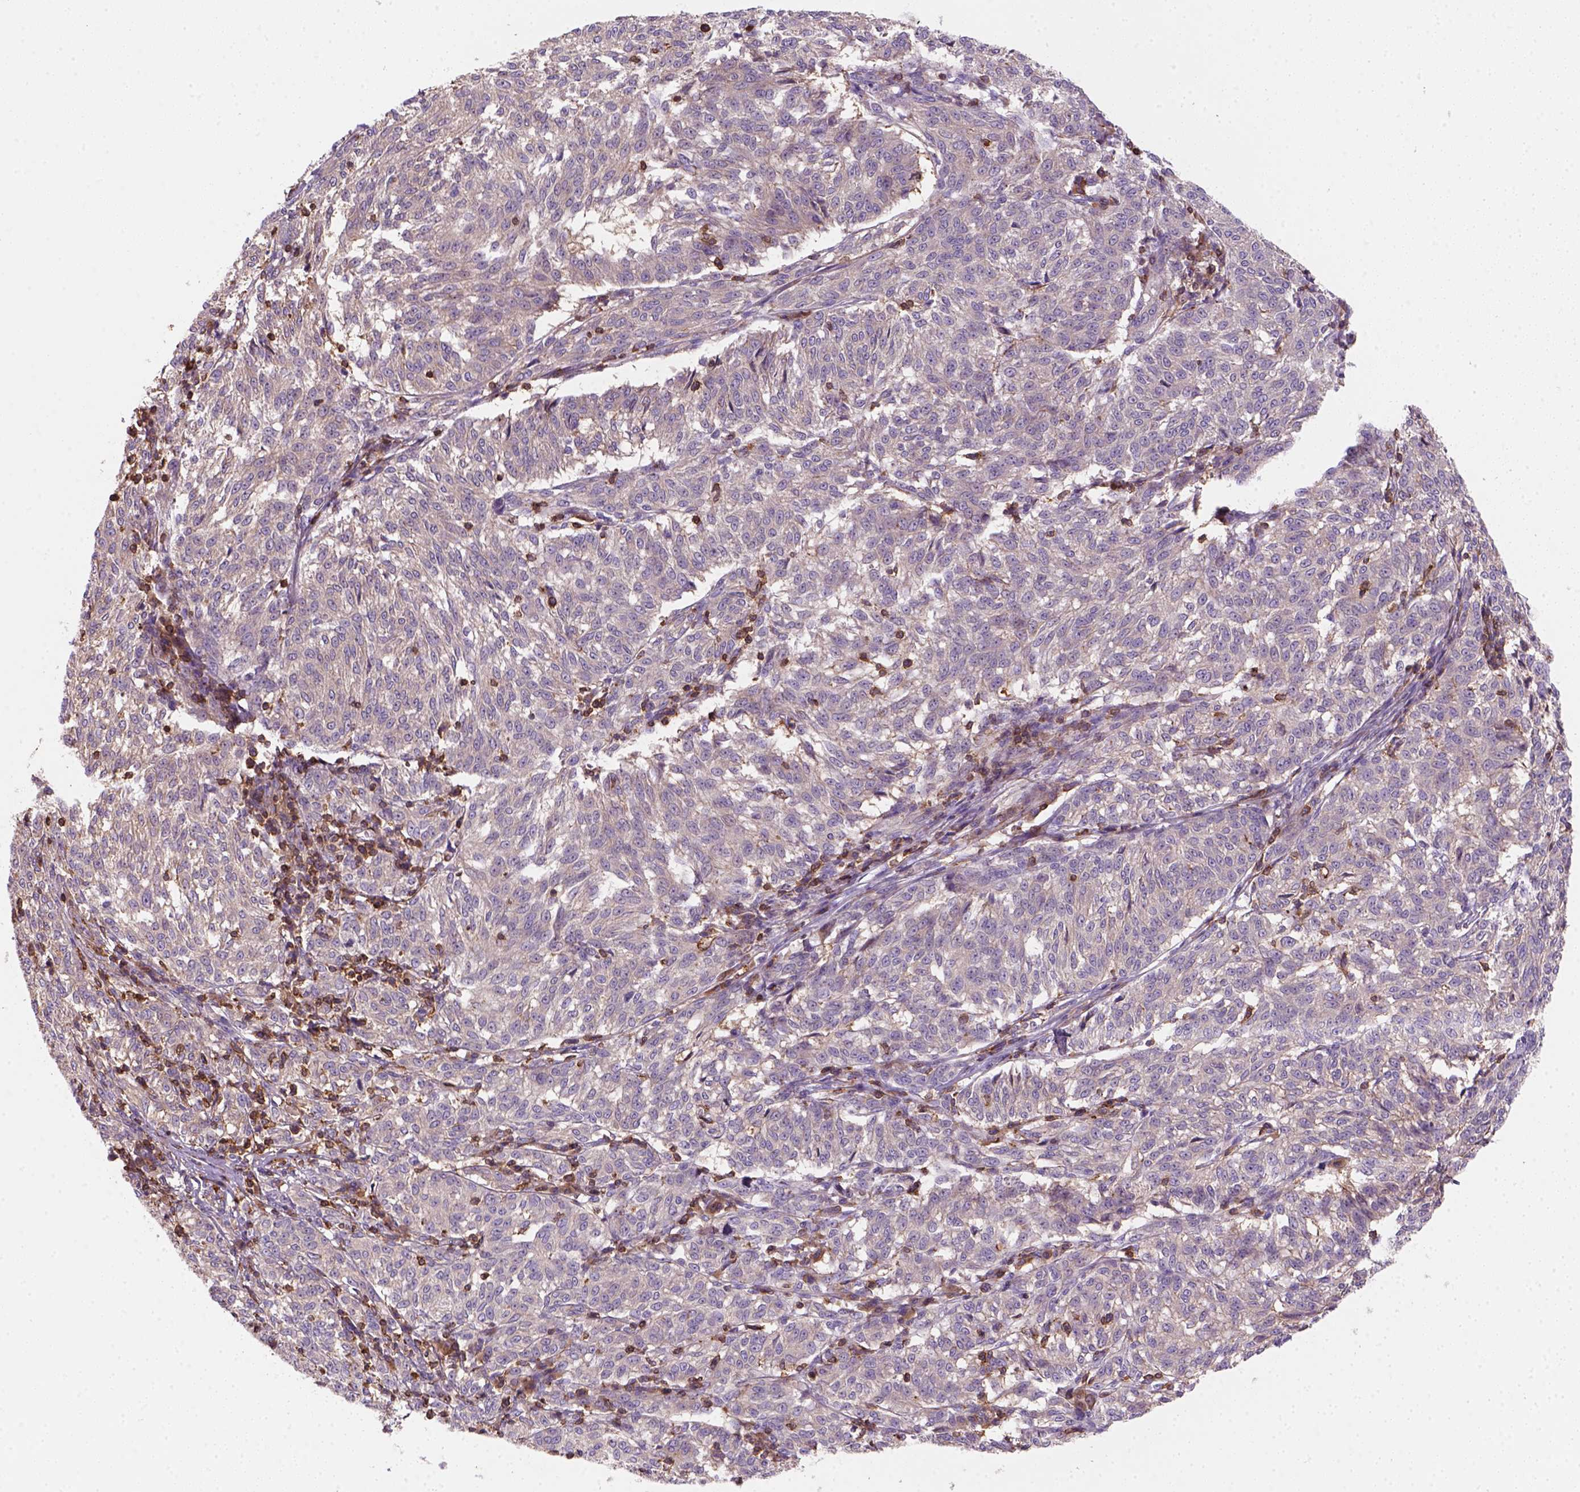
{"staining": {"intensity": "negative", "quantity": "none", "location": "none"}, "tissue": "melanoma", "cell_type": "Tumor cells", "image_type": "cancer", "snomed": [{"axis": "morphology", "description": "Malignant melanoma, NOS"}, {"axis": "topography", "description": "Skin"}], "caption": "This is a histopathology image of IHC staining of melanoma, which shows no staining in tumor cells. Nuclei are stained in blue.", "gene": "GPRC5D", "patient": {"sex": "female", "age": 72}}